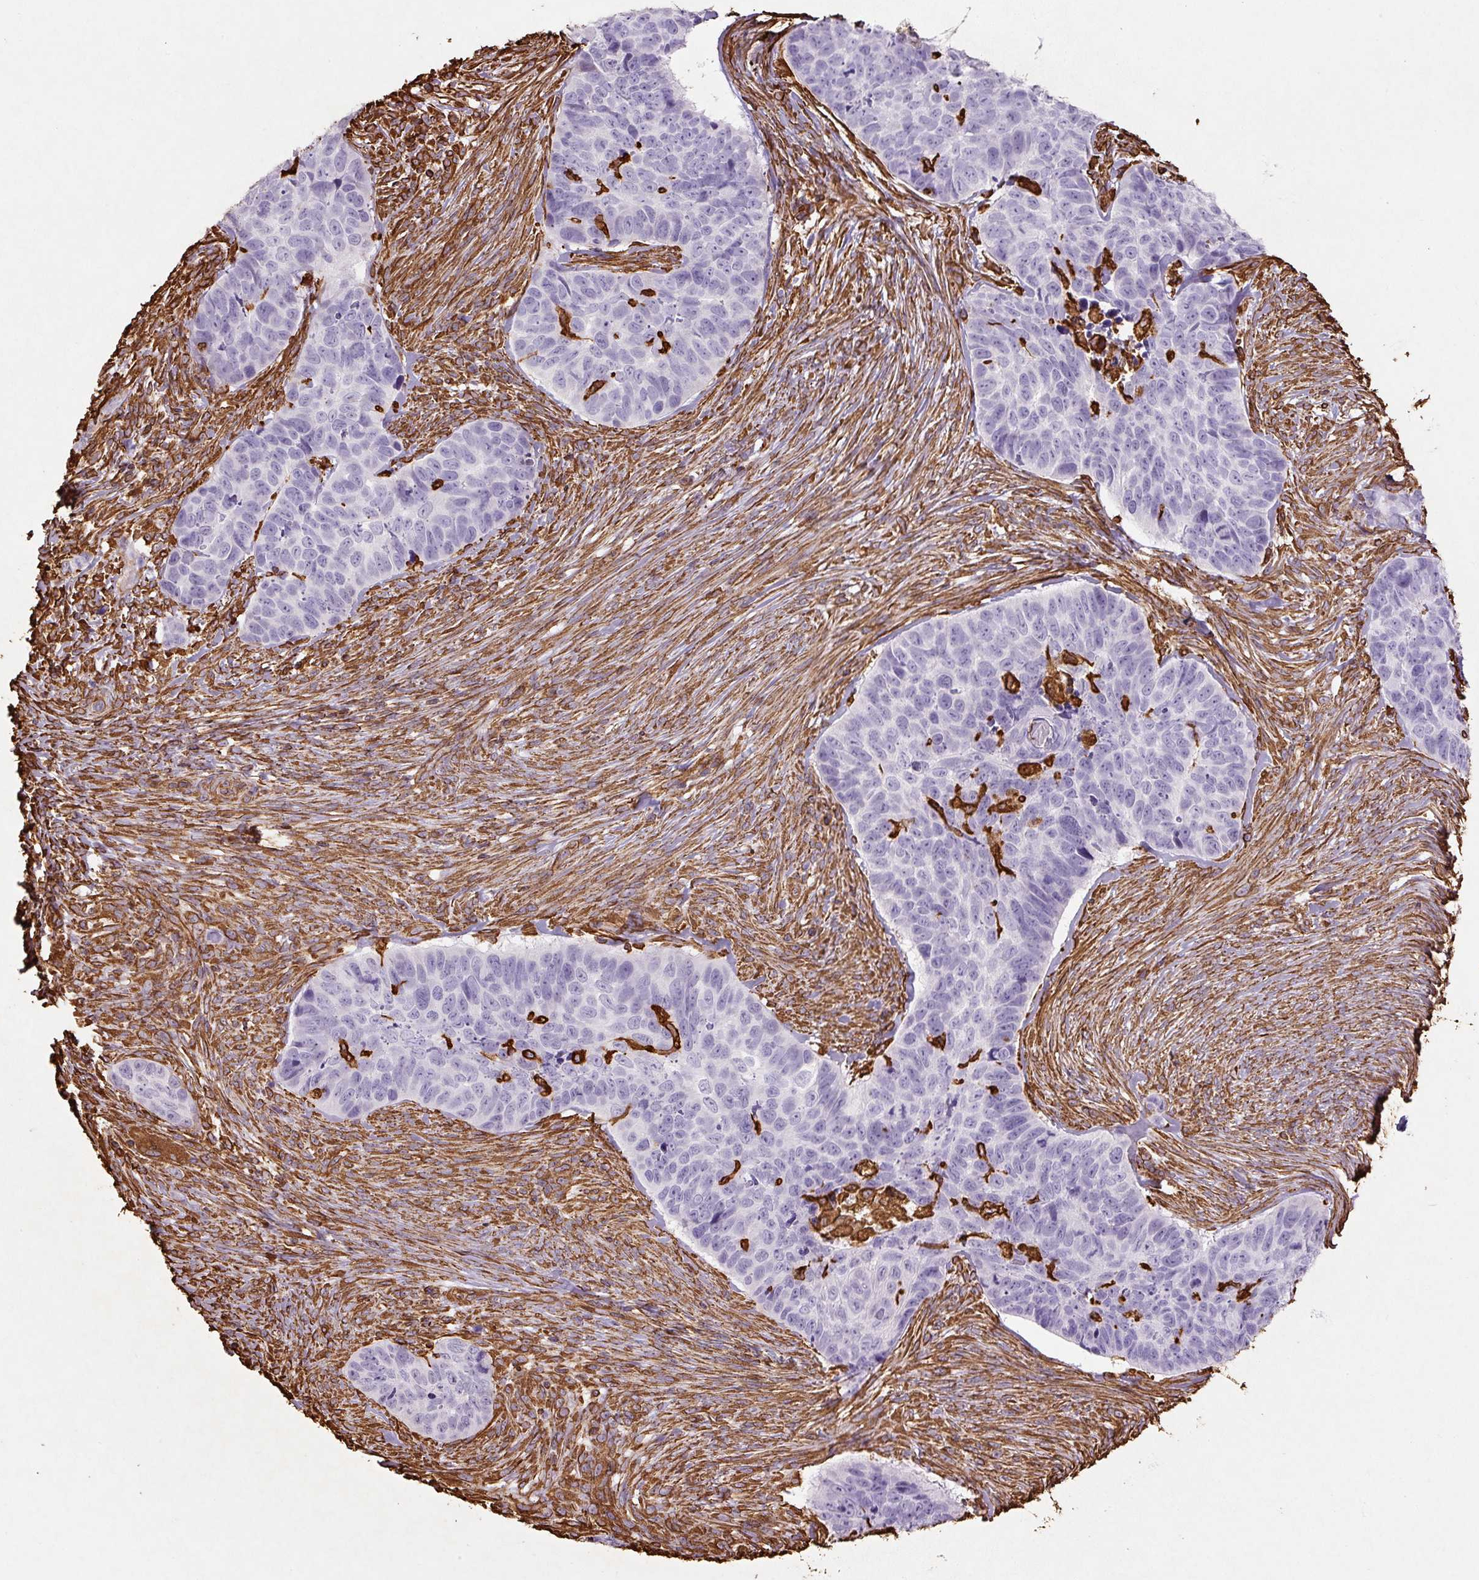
{"staining": {"intensity": "negative", "quantity": "none", "location": "none"}, "tissue": "skin cancer", "cell_type": "Tumor cells", "image_type": "cancer", "snomed": [{"axis": "morphology", "description": "Basal cell carcinoma"}, {"axis": "topography", "description": "Skin"}], "caption": "High magnification brightfield microscopy of skin cancer stained with DAB (brown) and counterstained with hematoxylin (blue): tumor cells show no significant staining.", "gene": "VIM", "patient": {"sex": "female", "age": 82}}